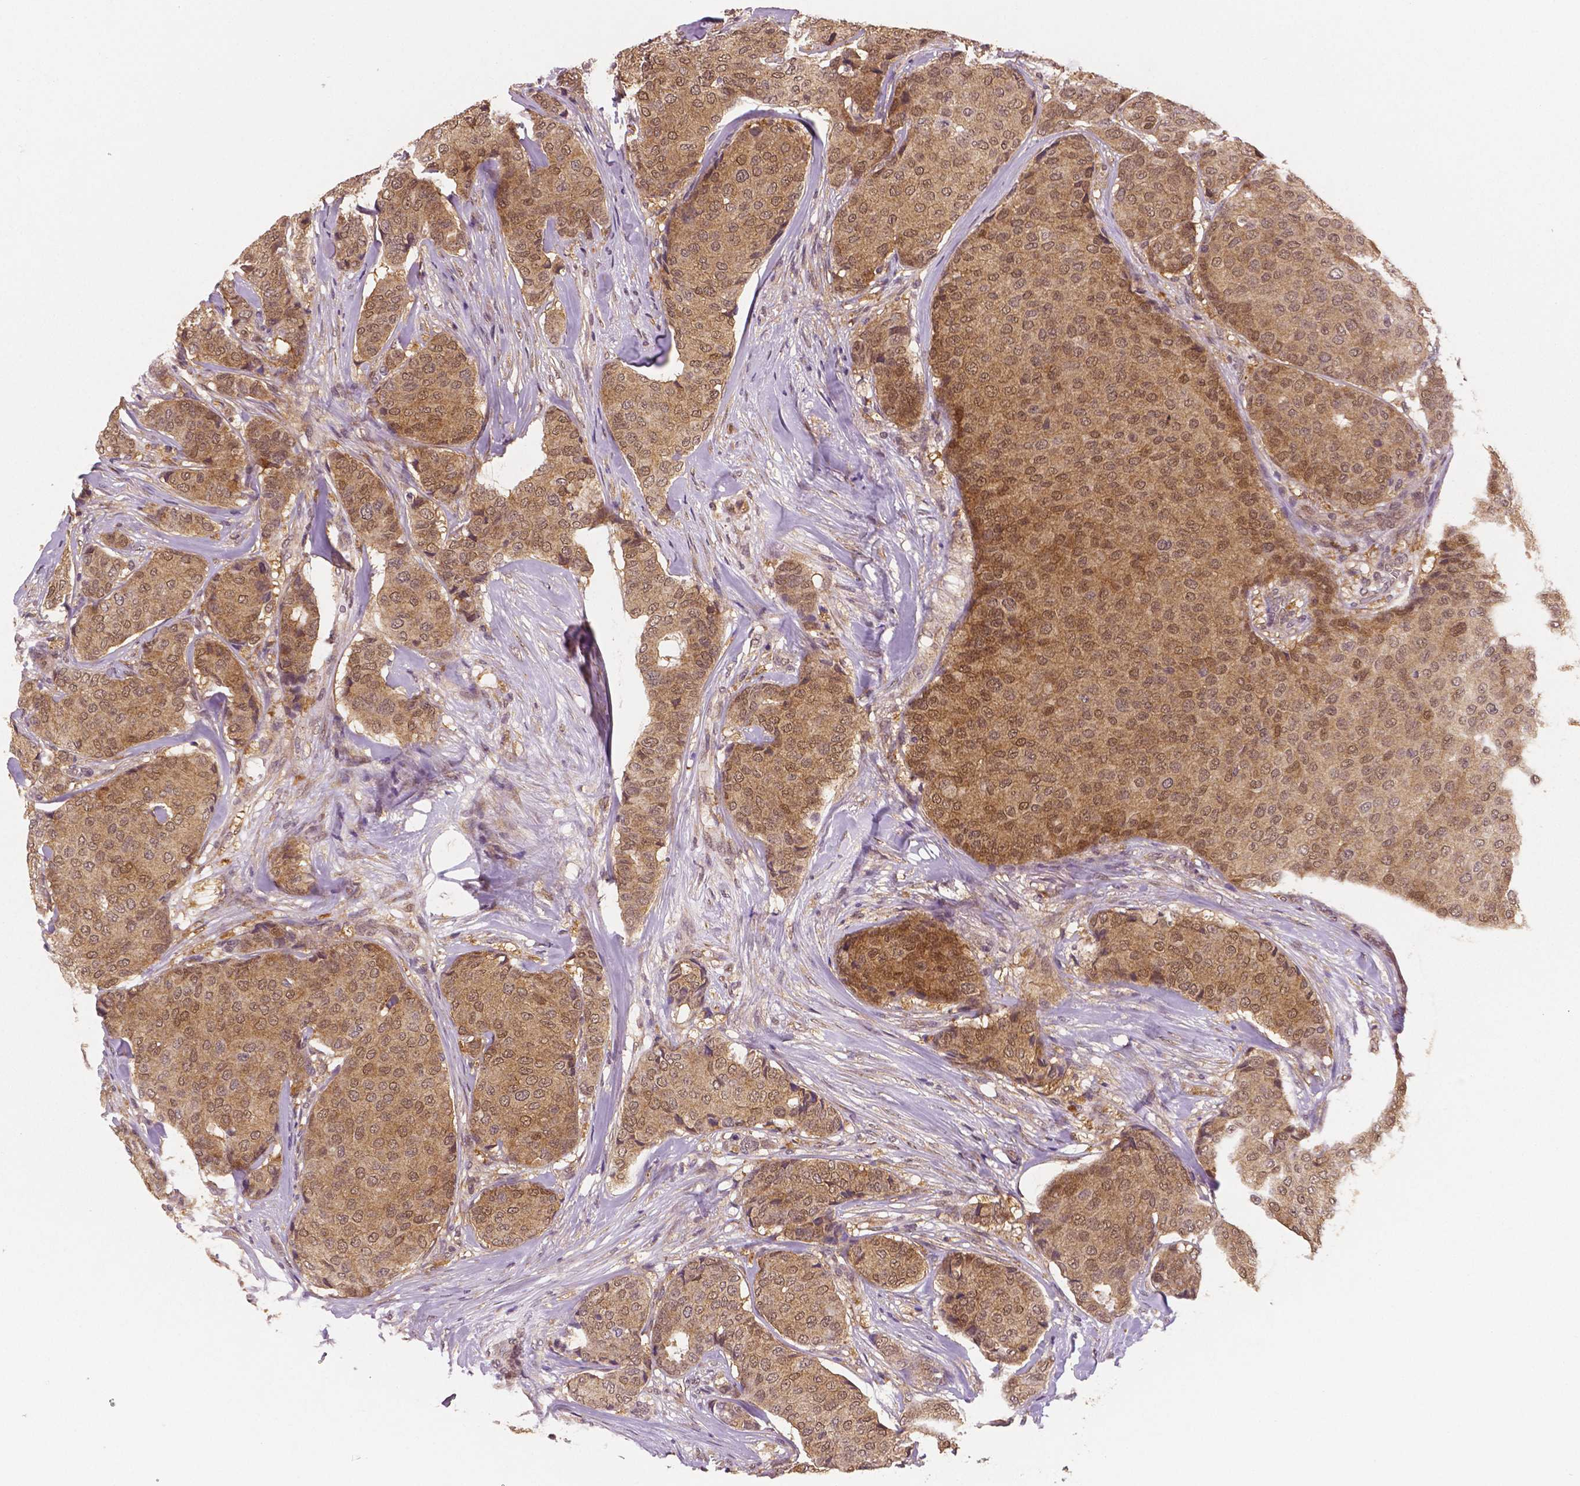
{"staining": {"intensity": "moderate", "quantity": ">75%", "location": "cytoplasmic/membranous,nuclear"}, "tissue": "breast cancer", "cell_type": "Tumor cells", "image_type": "cancer", "snomed": [{"axis": "morphology", "description": "Duct carcinoma"}, {"axis": "topography", "description": "Breast"}], "caption": "Moderate cytoplasmic/membranous and nuclear staining for a protein is seen in approximately >75% of tumor cells of breast invasive ductal carcinoma using immunohistochemistry (IHC).", "gene": "STAT3", "patient": {"sex": "female", "age": 75}}